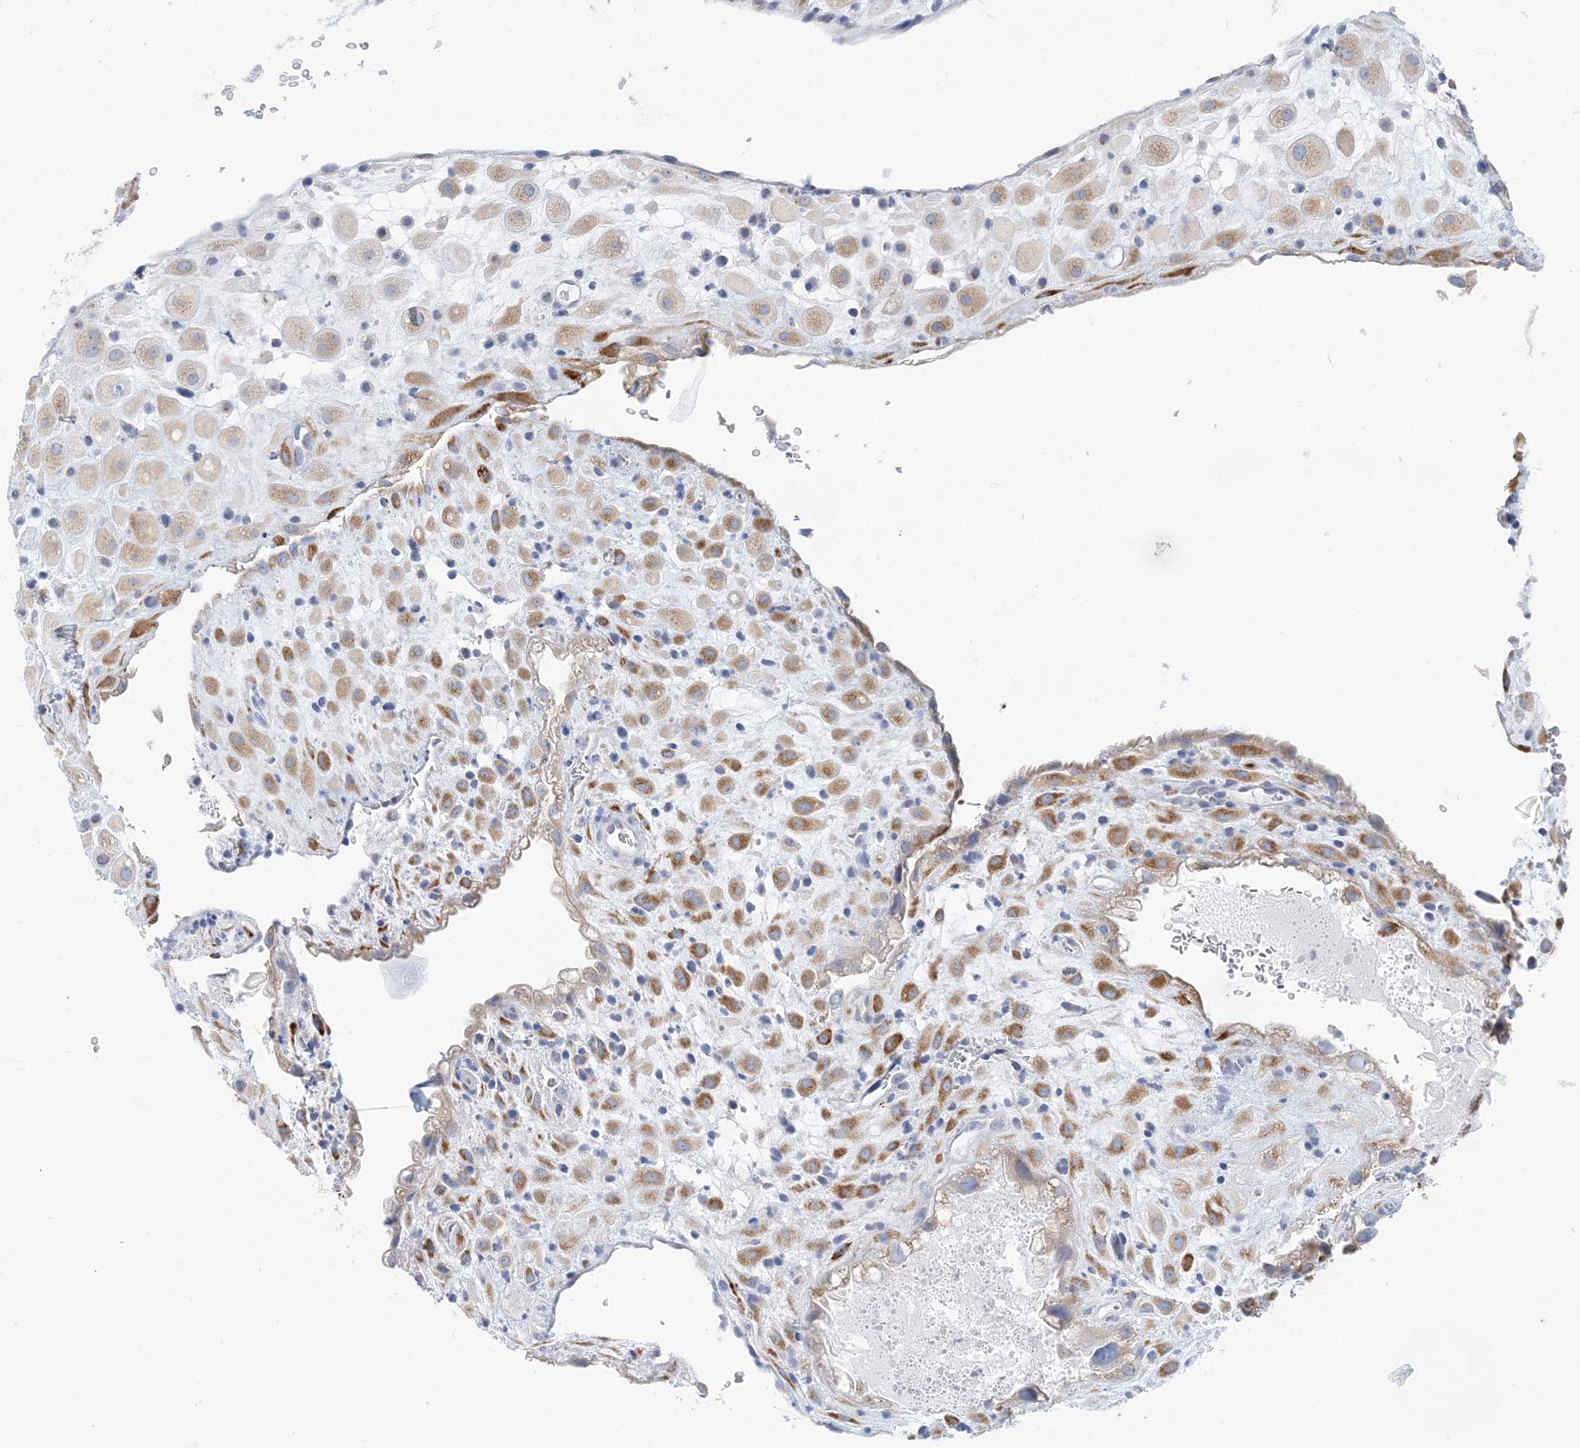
{"staining": {"intensity": "moderate", "quantity": ">75%", "location": "cytoplasmic/membranous"}, "tissue": "placenta", "cell_type": "Decidual cells", "image_type": "normal", "snomed": [{"axis": "morphology", "description": "Normal tissue, NOS"}, {"axis": "topography", "description": "Placenta"}], "caption": "Protein analysis of normal placenta shows moderate cytoplasmic/membranous positivity in approximately >75% of decidual cells.", "gene": "PLEKHG4B", "patient": {"sex": "female", "age": 35}}